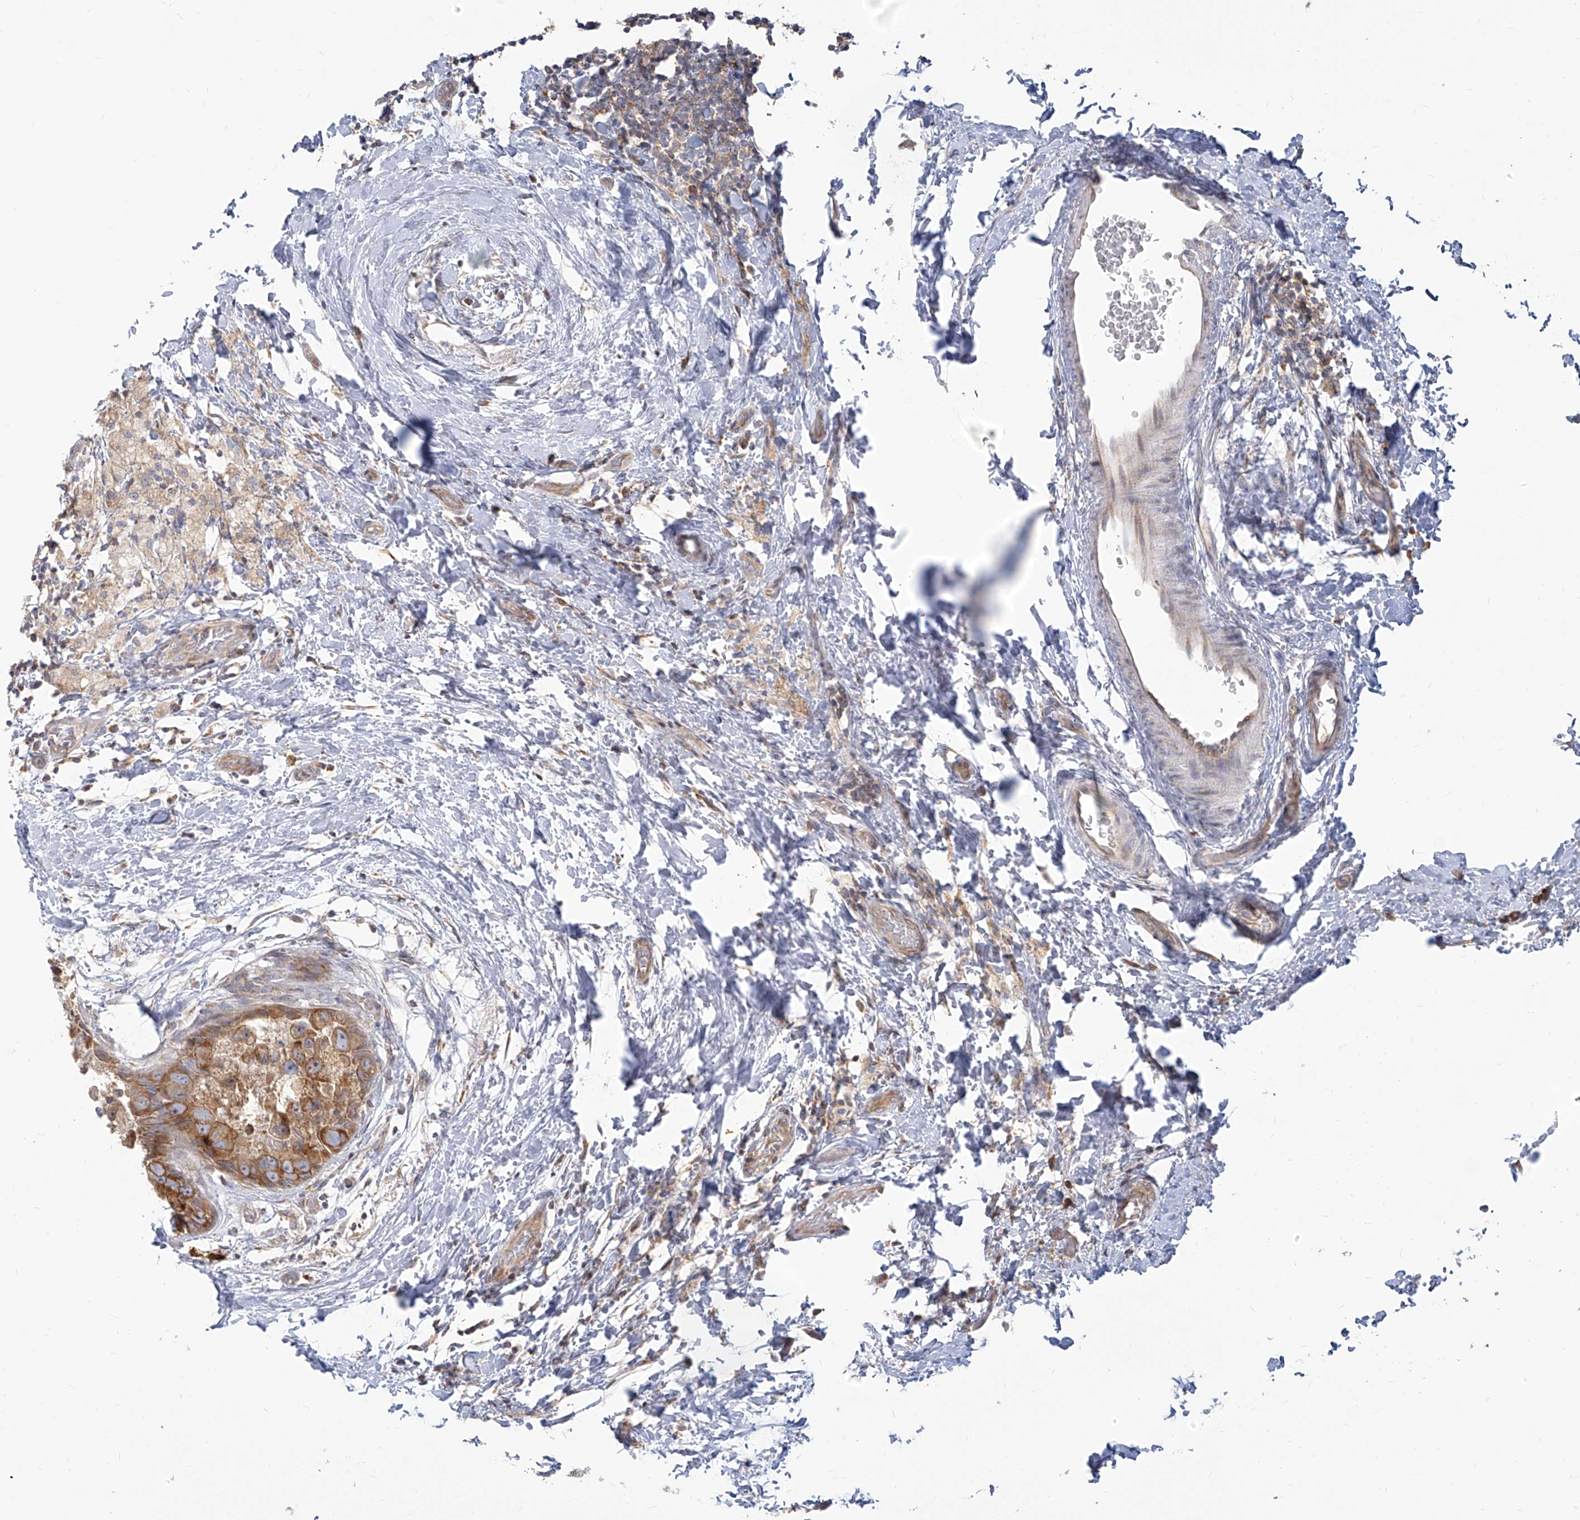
{"staining": {"intensity": "moderate", "quantity": ">75%", "location": "cytoplasmic/membranous"}, "tissue": "breast cancer", "cell_type": "Tumor cells", "image_type": "cancer", "snomed": [{"axis": "morphology", "description": "Duct carcinoma"}, {"axis": "topography", "description": "Breast"}], "caption": "Human breast cancer (infiltrating ductal carcinoma) stained for a protein (brown) shows moderate cytoplasmic/membranous positive expression in about >75% of tumor cells.", "gene": "FAM83B", "patient": {"sex": "female", "age": 62}}